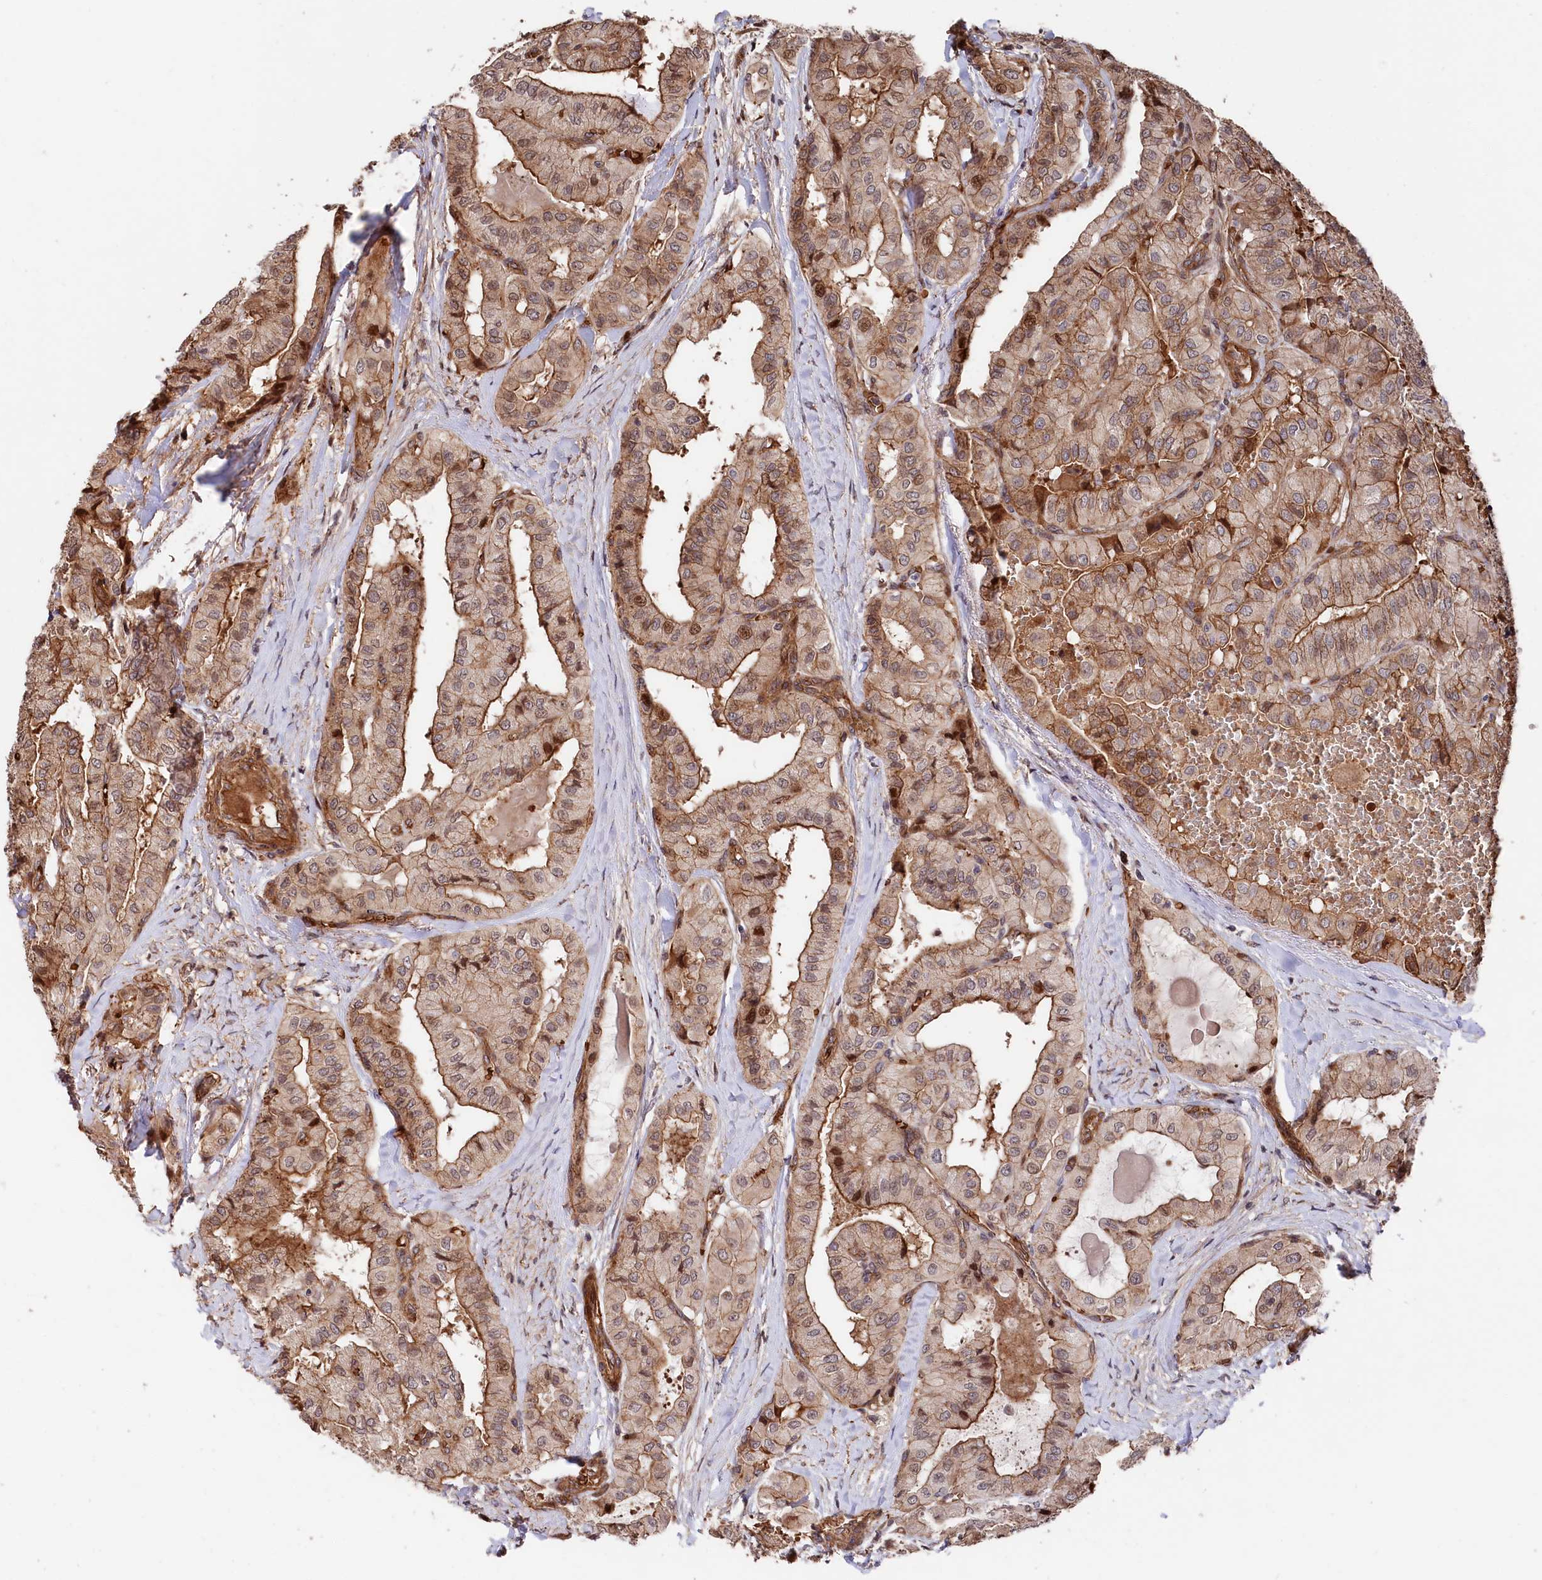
{"staining": {"intensity": "moderate", "quantity": ">75%", "location": "cytoplasmic/membranous,nuclear"}, "tissue": "thyroid cancer", "cell_type": "Tumor cells", "image_type": "cancer", "snomed": [{"axis": "morphology", "description": "Papillary adenocarcinoma, NOS"}, {"axis": "topography", "description": "Thyroid gland"}], "caption": "This photomicrograph shows IHC staining of human thyroid cancer (papillary adenocarcinoma), with medium moderate cytoplasmic/membranous and nuclear staining in about >75% of tumor cells.", "gene": "TNKS1BP1", "patient": {"sex": "female", "age": 59}}